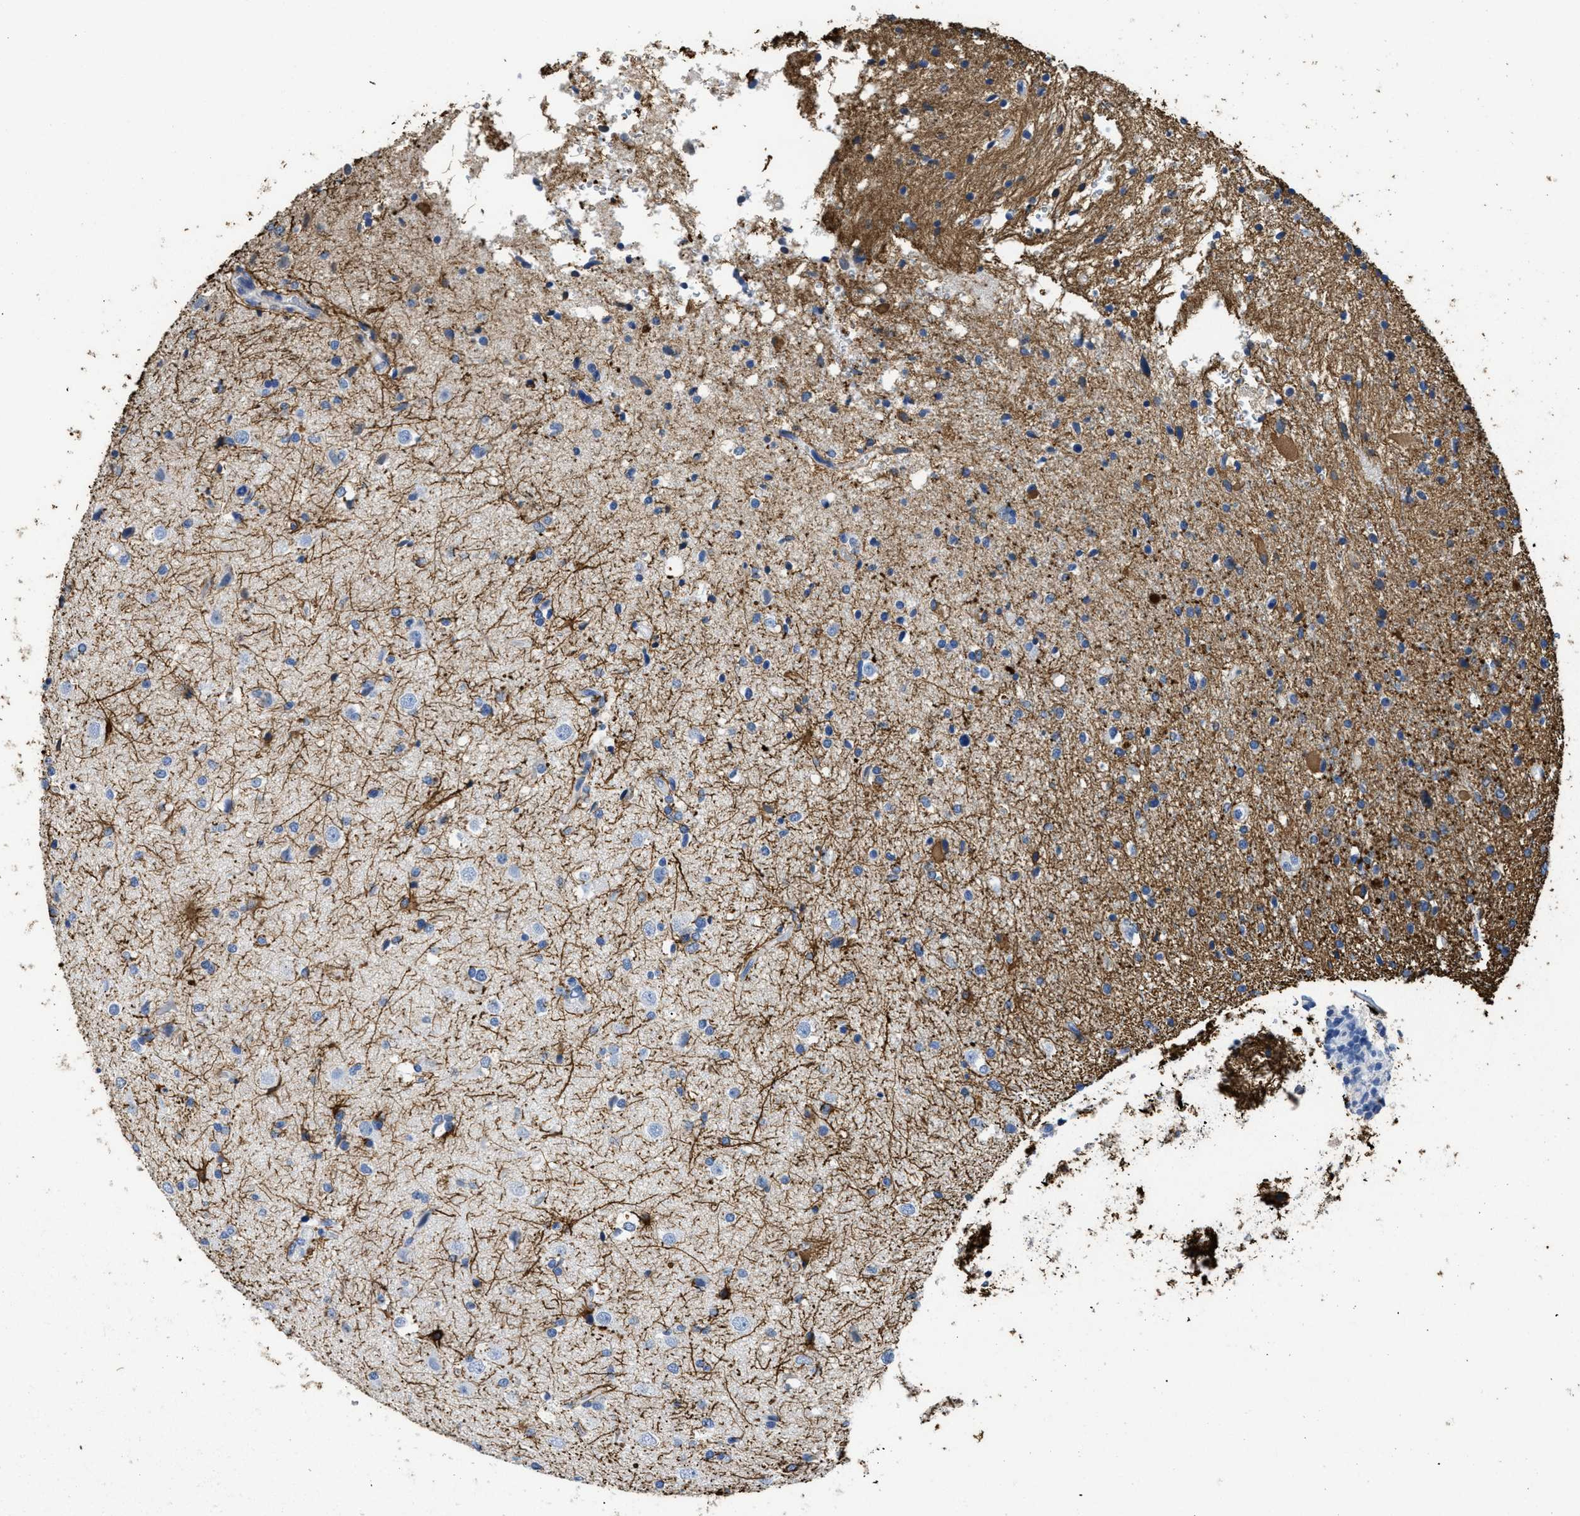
{"staining": {"intensity": "moderate", "quantity": "<25%", "location": "cytoplasmic/membranous"}, "tissue": "glioma", "cell_type": "Tumor cells", "image_type": "cancer", "snomed": [{"axis": "morphology", "description": "Glioma, malignant, High grade"}, {"axis": "topography", "description": "Brain"}], "caption": "A photomicrograph of human glioma stained for a protein displays moderate cytoplasmic/membranous brown staining in tumor cells. (DAB = brown stain, brightfield microscopy at high magnification).", "gene": "DLC1", "patient": {"sex": "male", "age": 33}}